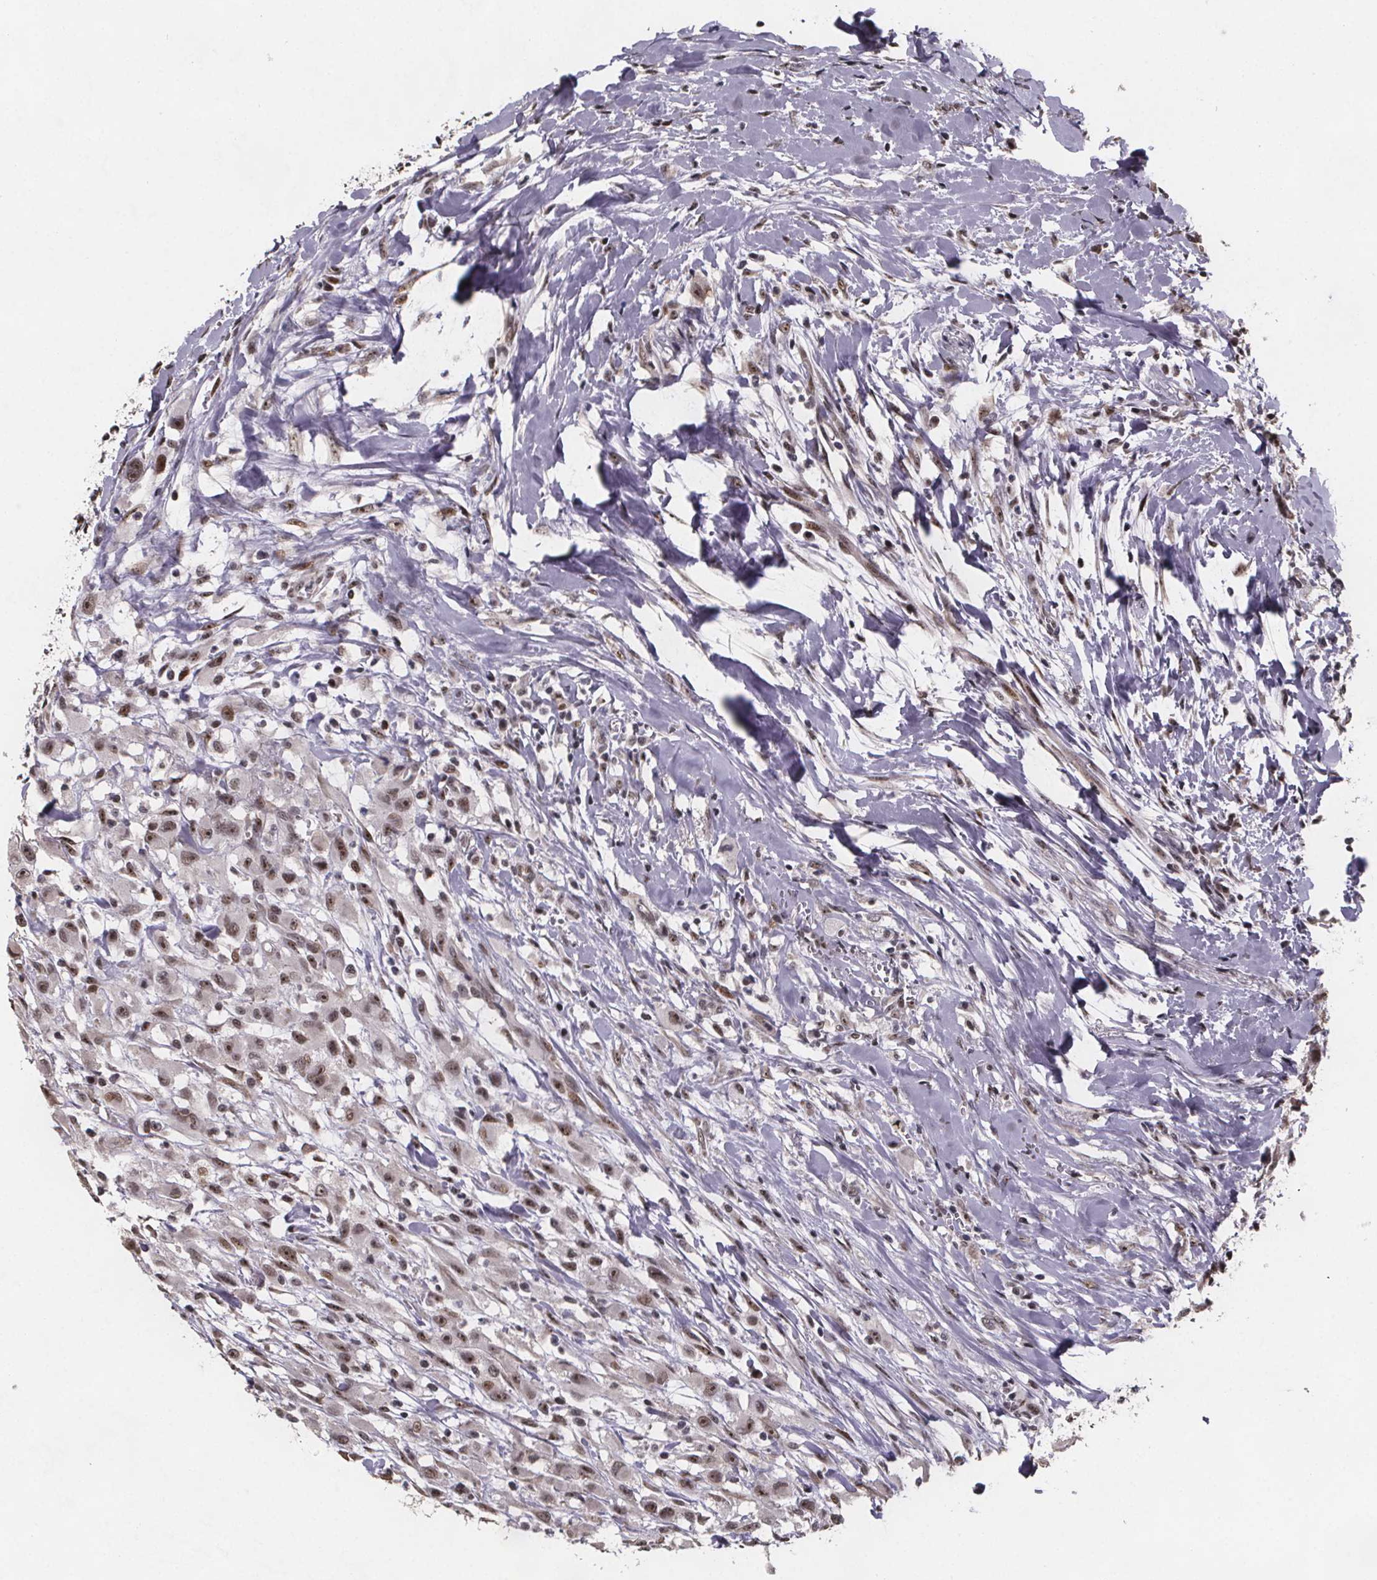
{"staining": {"intensity": "moderate", "quantity": ">75%", "location": "nuclear"}, "tissue": "head and neck cancer", "cell_type": "Tumor cells", "image_type": "cancer", "snomed": [{"axis": "morphology", "description": "Squamous cell carcinoma, NOS"}, {"axis": "morphology", "description": "Squamous cell carcinoma, metastatic, NOS"}, {"axis": "topography", "description": "Oral tissue"}, {"axis": "topography", "description": "Head-Neck"}], "caption": "A high-resolution photomicrograph shows immunohistochemistry (IHC) staining of head and neck squamous cell carcinoma, which shows moderate nuclear staining in about >75% of tumor cells. The protein of interest is stained brown, and the nuclei are stained in blue (DAB (3,3'-diaminobenzidine) IHC with brightfield microscopy, high magnification).", "gene": "U2SURP", "patient": {"sex": "female", "age": 85}}